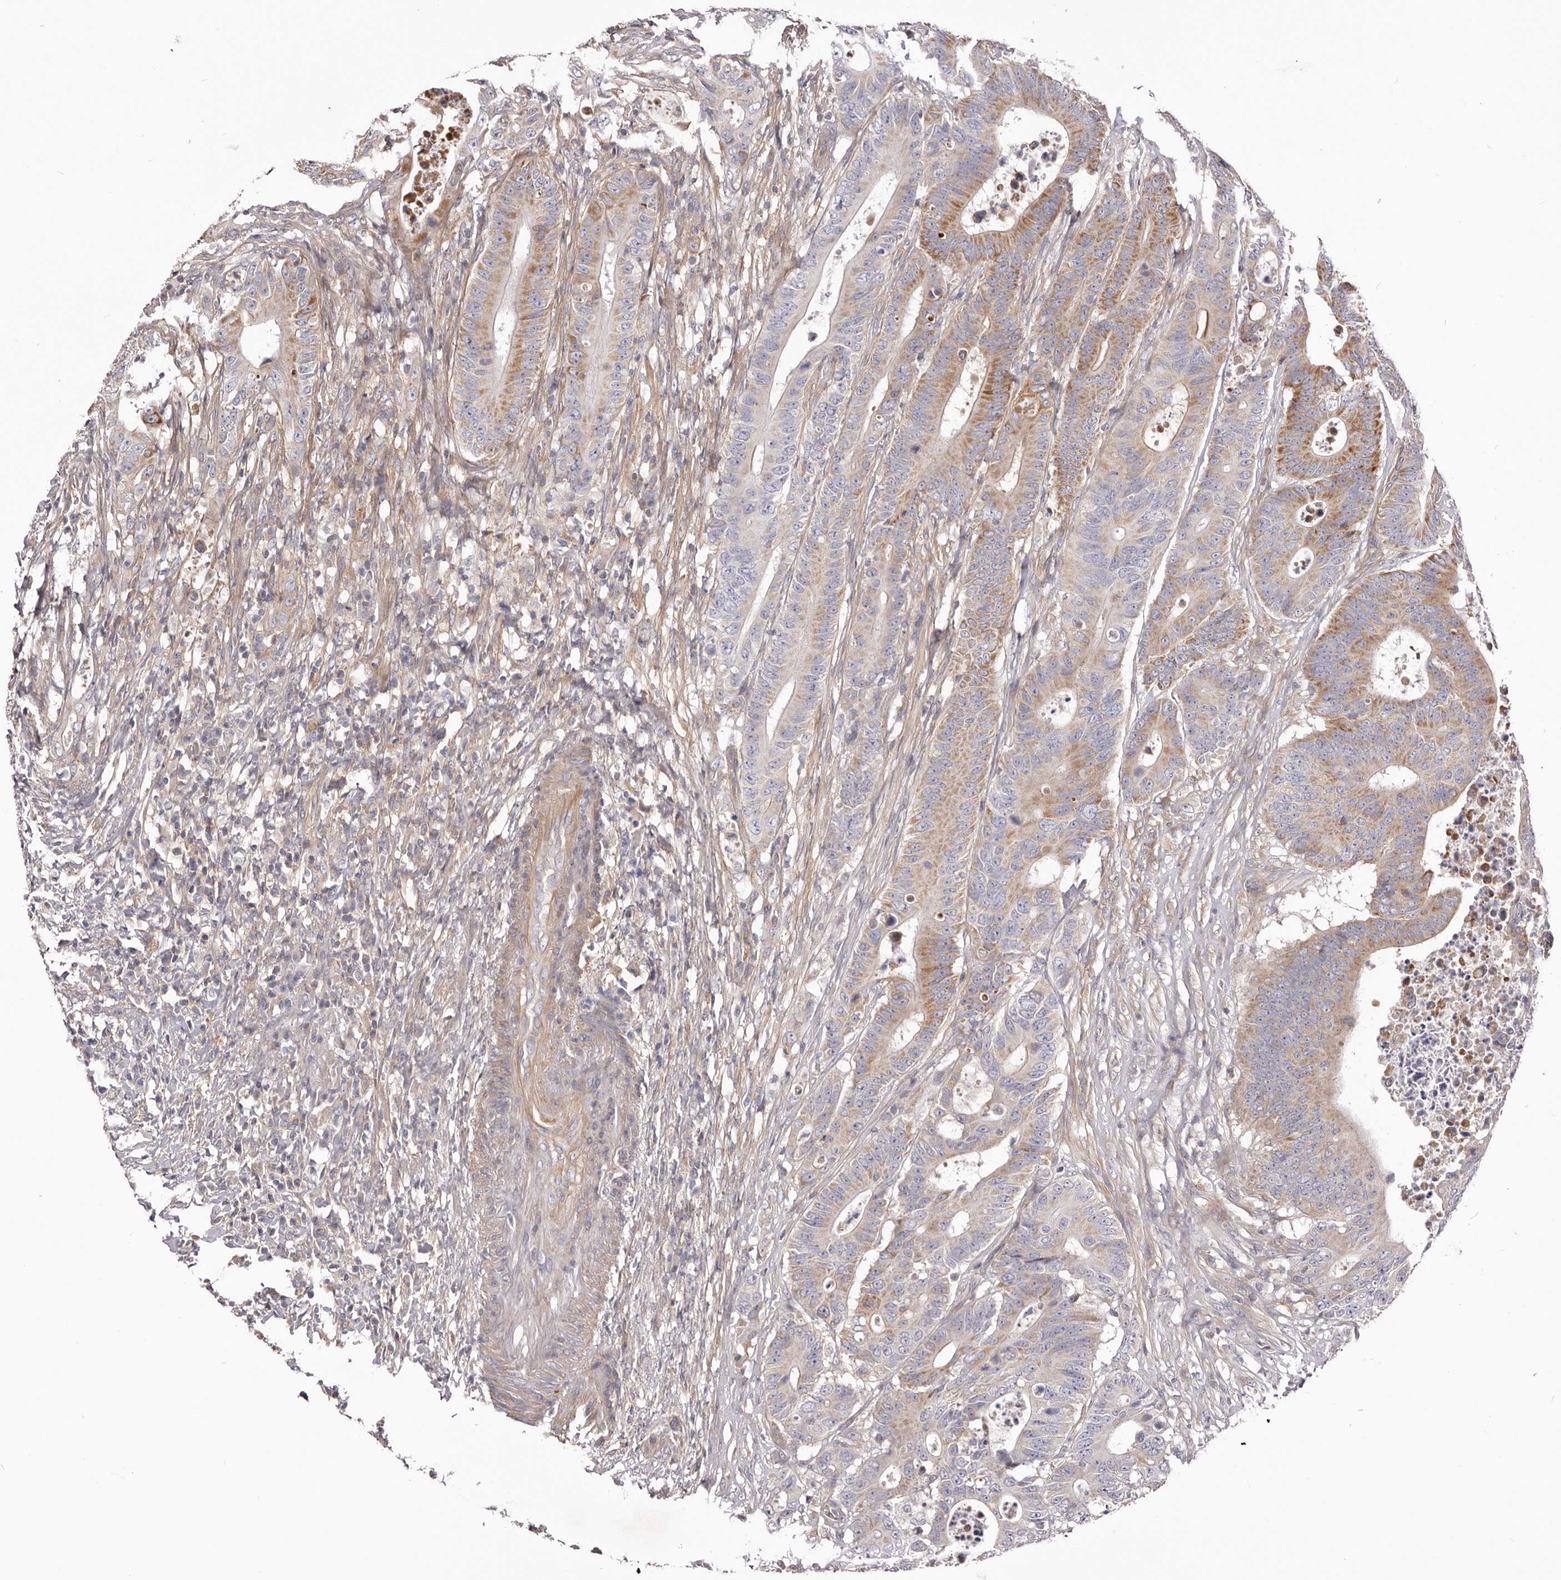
{"staining": {"intensity": "moderate", "quantity": "<25%", "location": "cytoplasmic/membranous"}, "tissue": "colorectal cancer", "cell_type": "Tumor cells", "image_type": "cancer", "snomed": [{"axis": "morphology", "description": "Adenocarcinoma, NOS"}, {"axis": "topography", "description": "Colon"}], "caption": "Tumor cells demonstrate low levels of moderate cytoplasmic/membranous staining in approximately <25% of cells in human colorectal cancer. (Stains: DAB (3,3'-diaminobenzidine) in brown, nuclei in blue, Microscopy: brightfield microscopy at high magnification).", "gene": "DMRT2", "patient": {"sex": "male", "age": 83}}